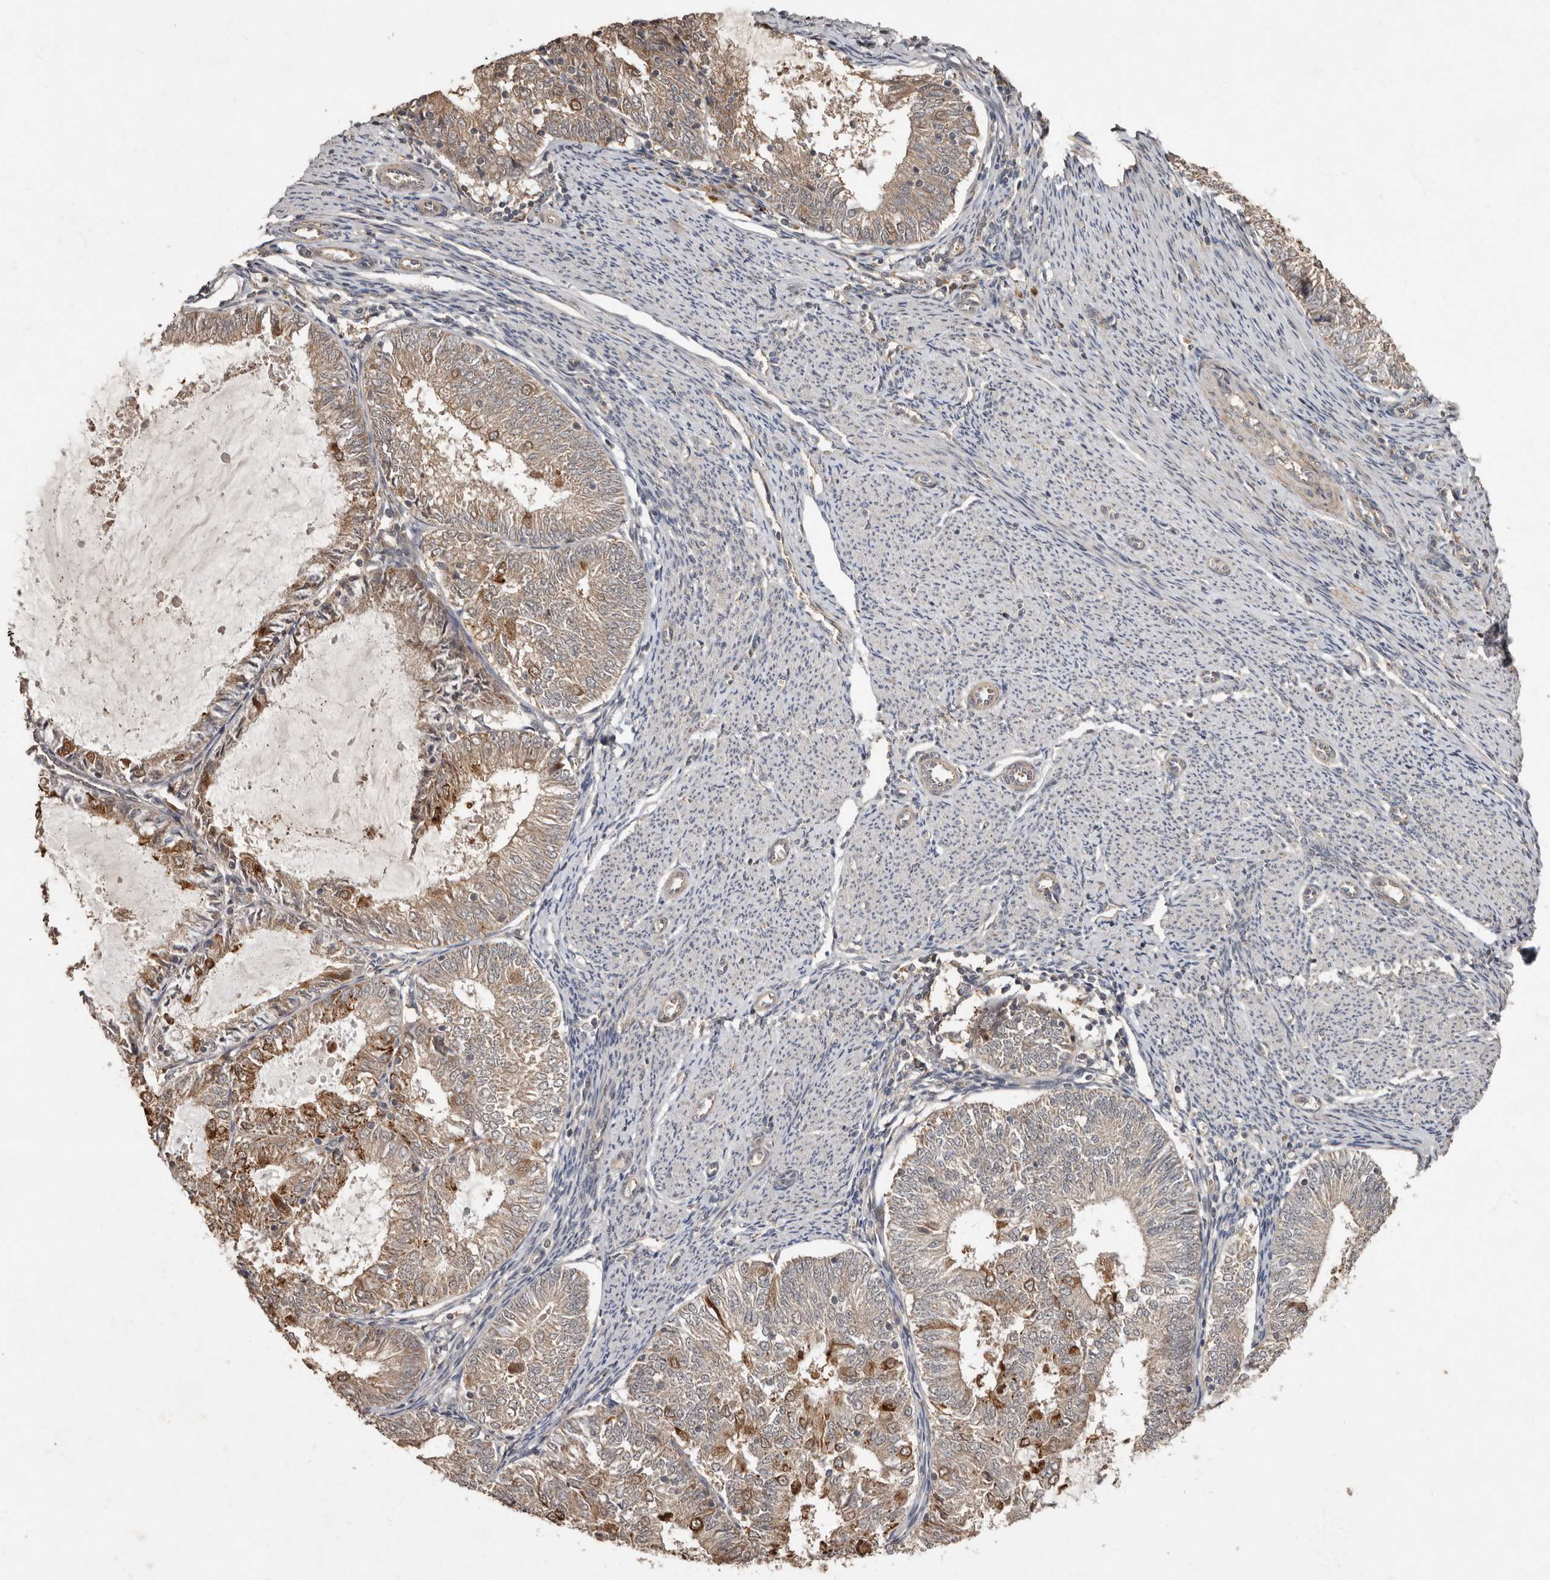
{"staining": {"intensity": "moderate", "quantity": "25%-75%", "location": "cytoplasmic/membranous"}, "tissue": "endometrial cancer", "cell_type": "Tumor cells", "image_type": "cancer", "snomed": [{"axis": "morphology", "description": "Adenocarcinoma, NOS"}, {"axis": "topography", "description": "Endometrium"}], "caption": "Human adenocarcinoma (endometrial) stained with a protein marker exhibits moderate staining in tumor cells.", "gene": "KIF26B", "patient": {"sex": "female", "age": 57}}